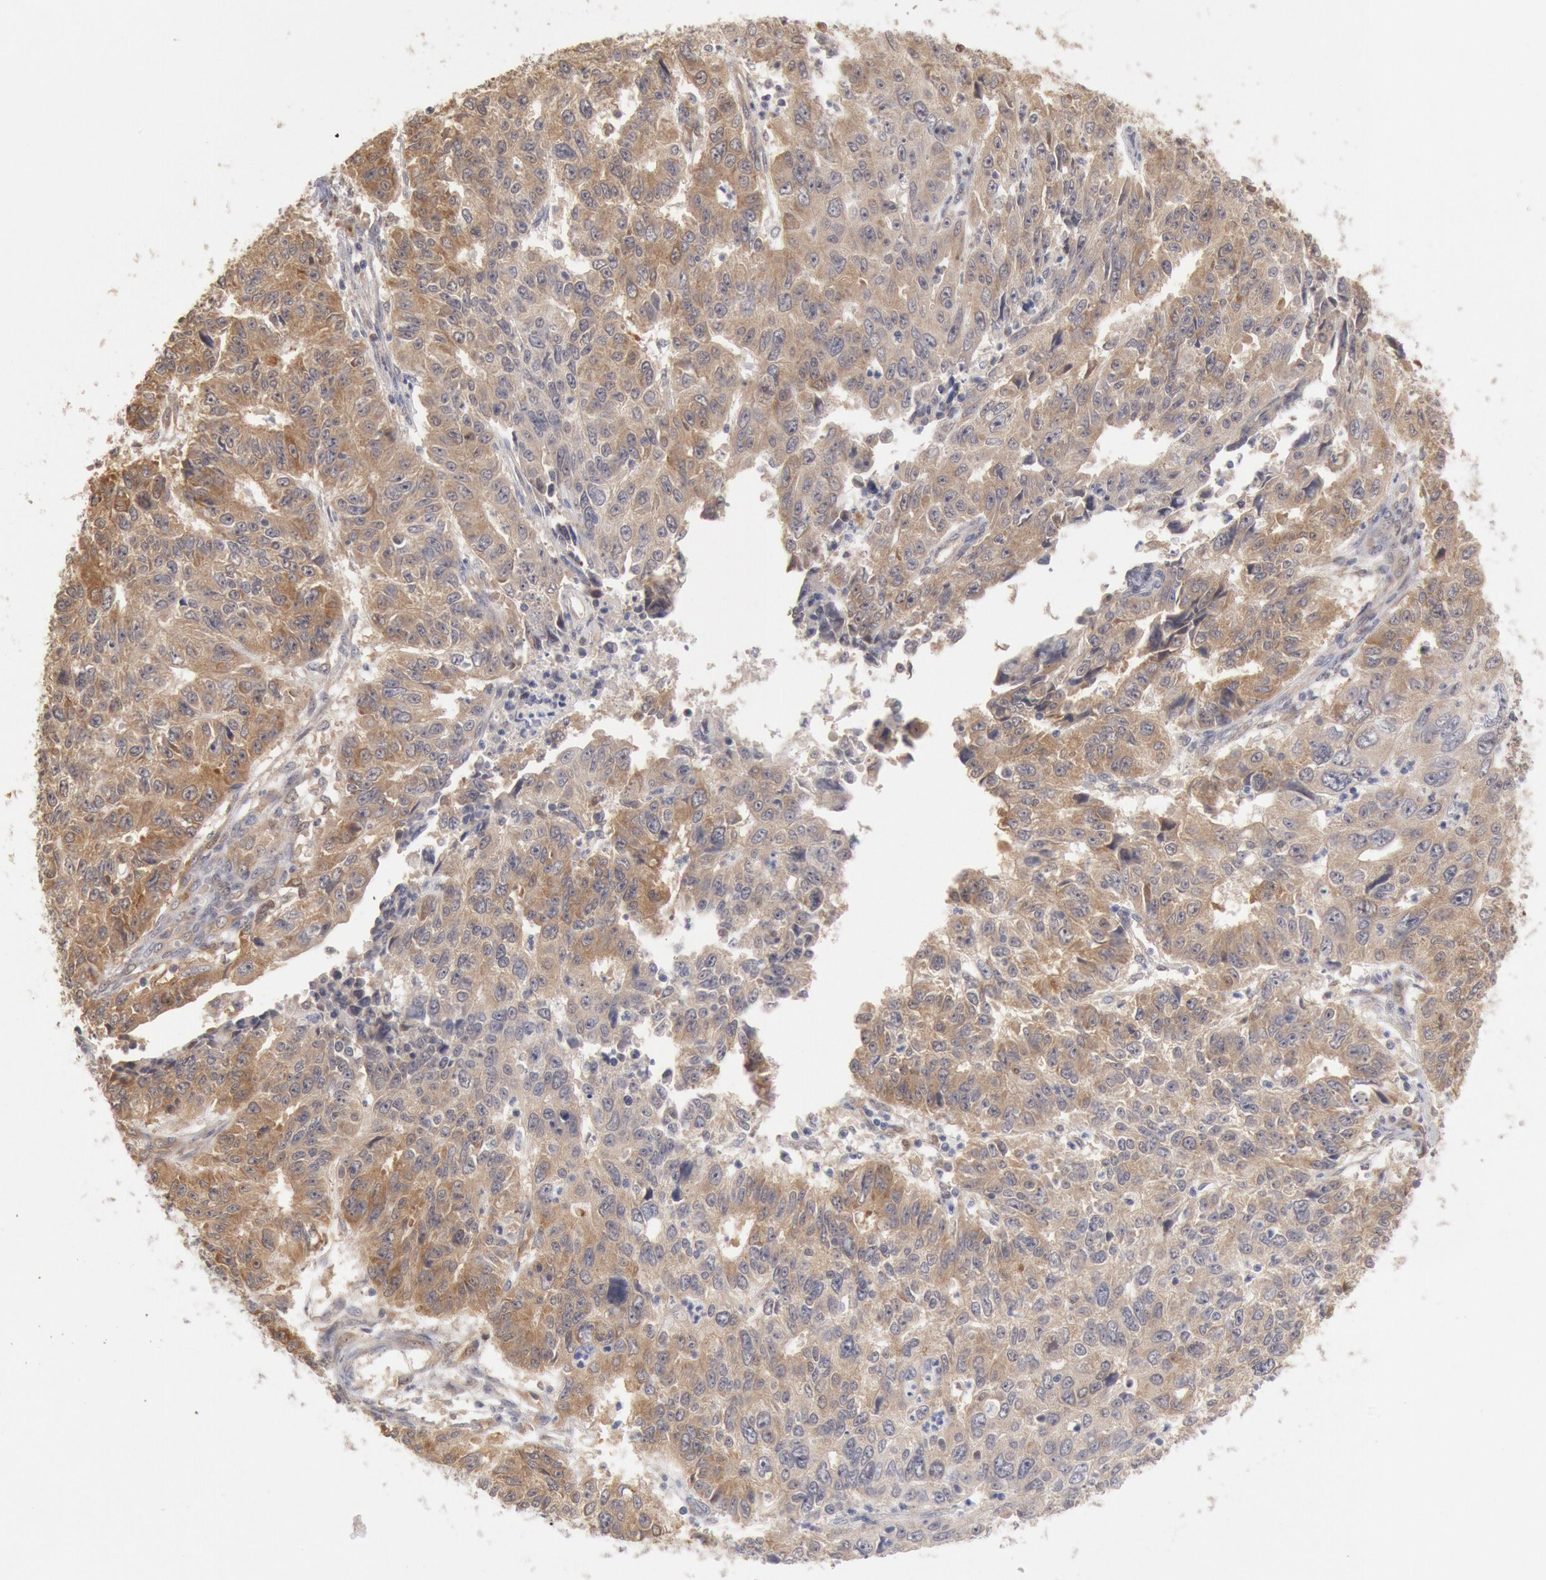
{"staining": {"intensity": "moderate", "quantity": ">75%", "location": "cytoplasmic/membranous"}, "tissue": "endometrial cancer", "cell_type": "Tumor cells", "image_type": "cancer", "snomed": [{"axis": "morphology", "description": "Adenocarcinoma, NOS"}, {"axis": "topography", "description": "Endometrium"}], "caption": "Immunohistochemical staining of human endometrial adenocarcinoma shows medium levels of moderate cytoplasmic/membranous protein expression in about >75% of tumor cells.", "gene": "DNAJA1", "patient": {"sex": "female", "age": 42}}